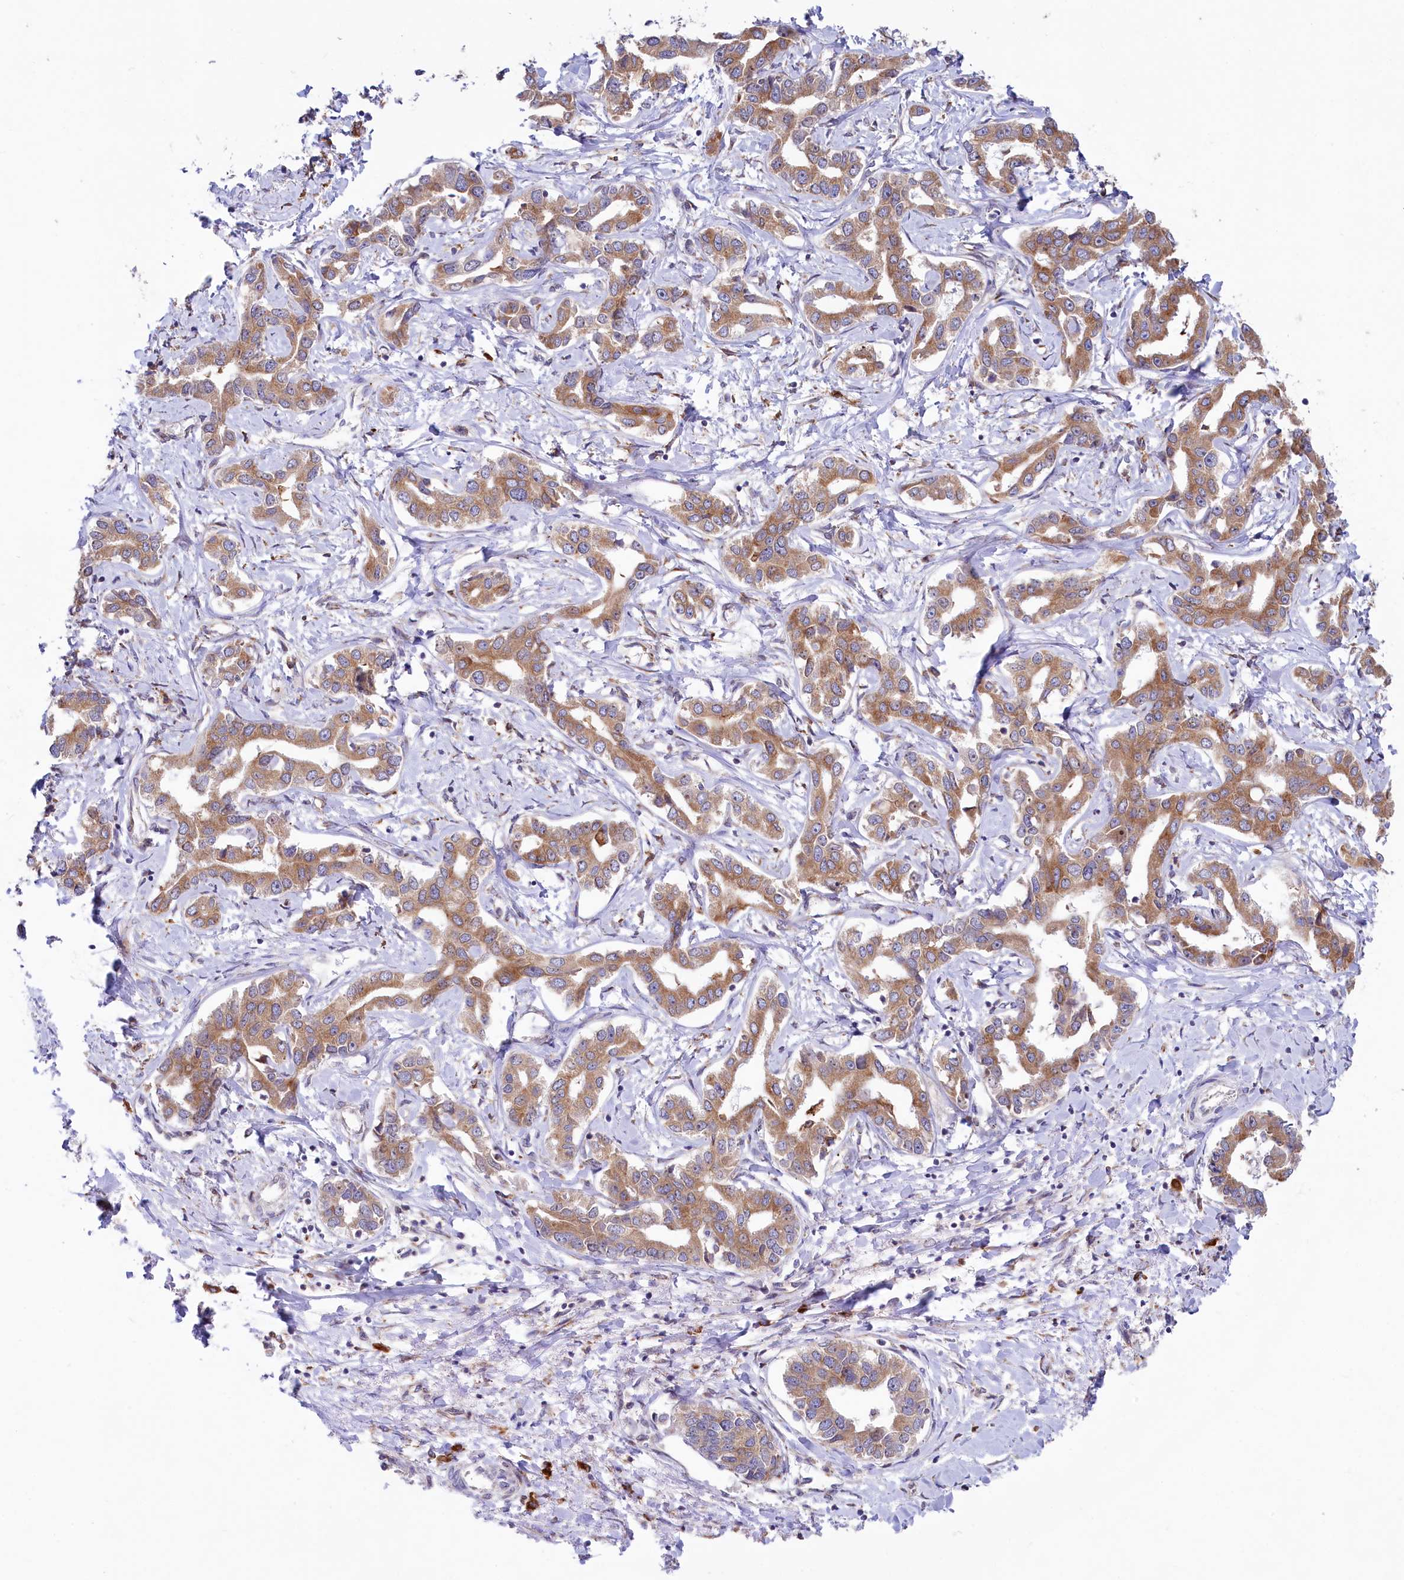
{"staining": {"intensity": "moderate", "quantity": ">75%", "location": "cytoplasmic/membranous"}, "tissue": "liver cancer", "cell_type": "Tumor cells", "image_type": "cancer", "snomed": [{"axis": "morphology", "description": "Cholangiocarcinoma"}, {"axis": "topography", "description": "Liver"}], "caption": "Protein expression analysis of human liver cancer (cholangiocarcinoma) reveals moderate cytoplasmic/membranous expression in about >75% of tumor cells. The protein is shown in brown color, while the nuclei are stained blue.", "gene": "CHID1", "patient": {"sex": "male", "age": 59}}